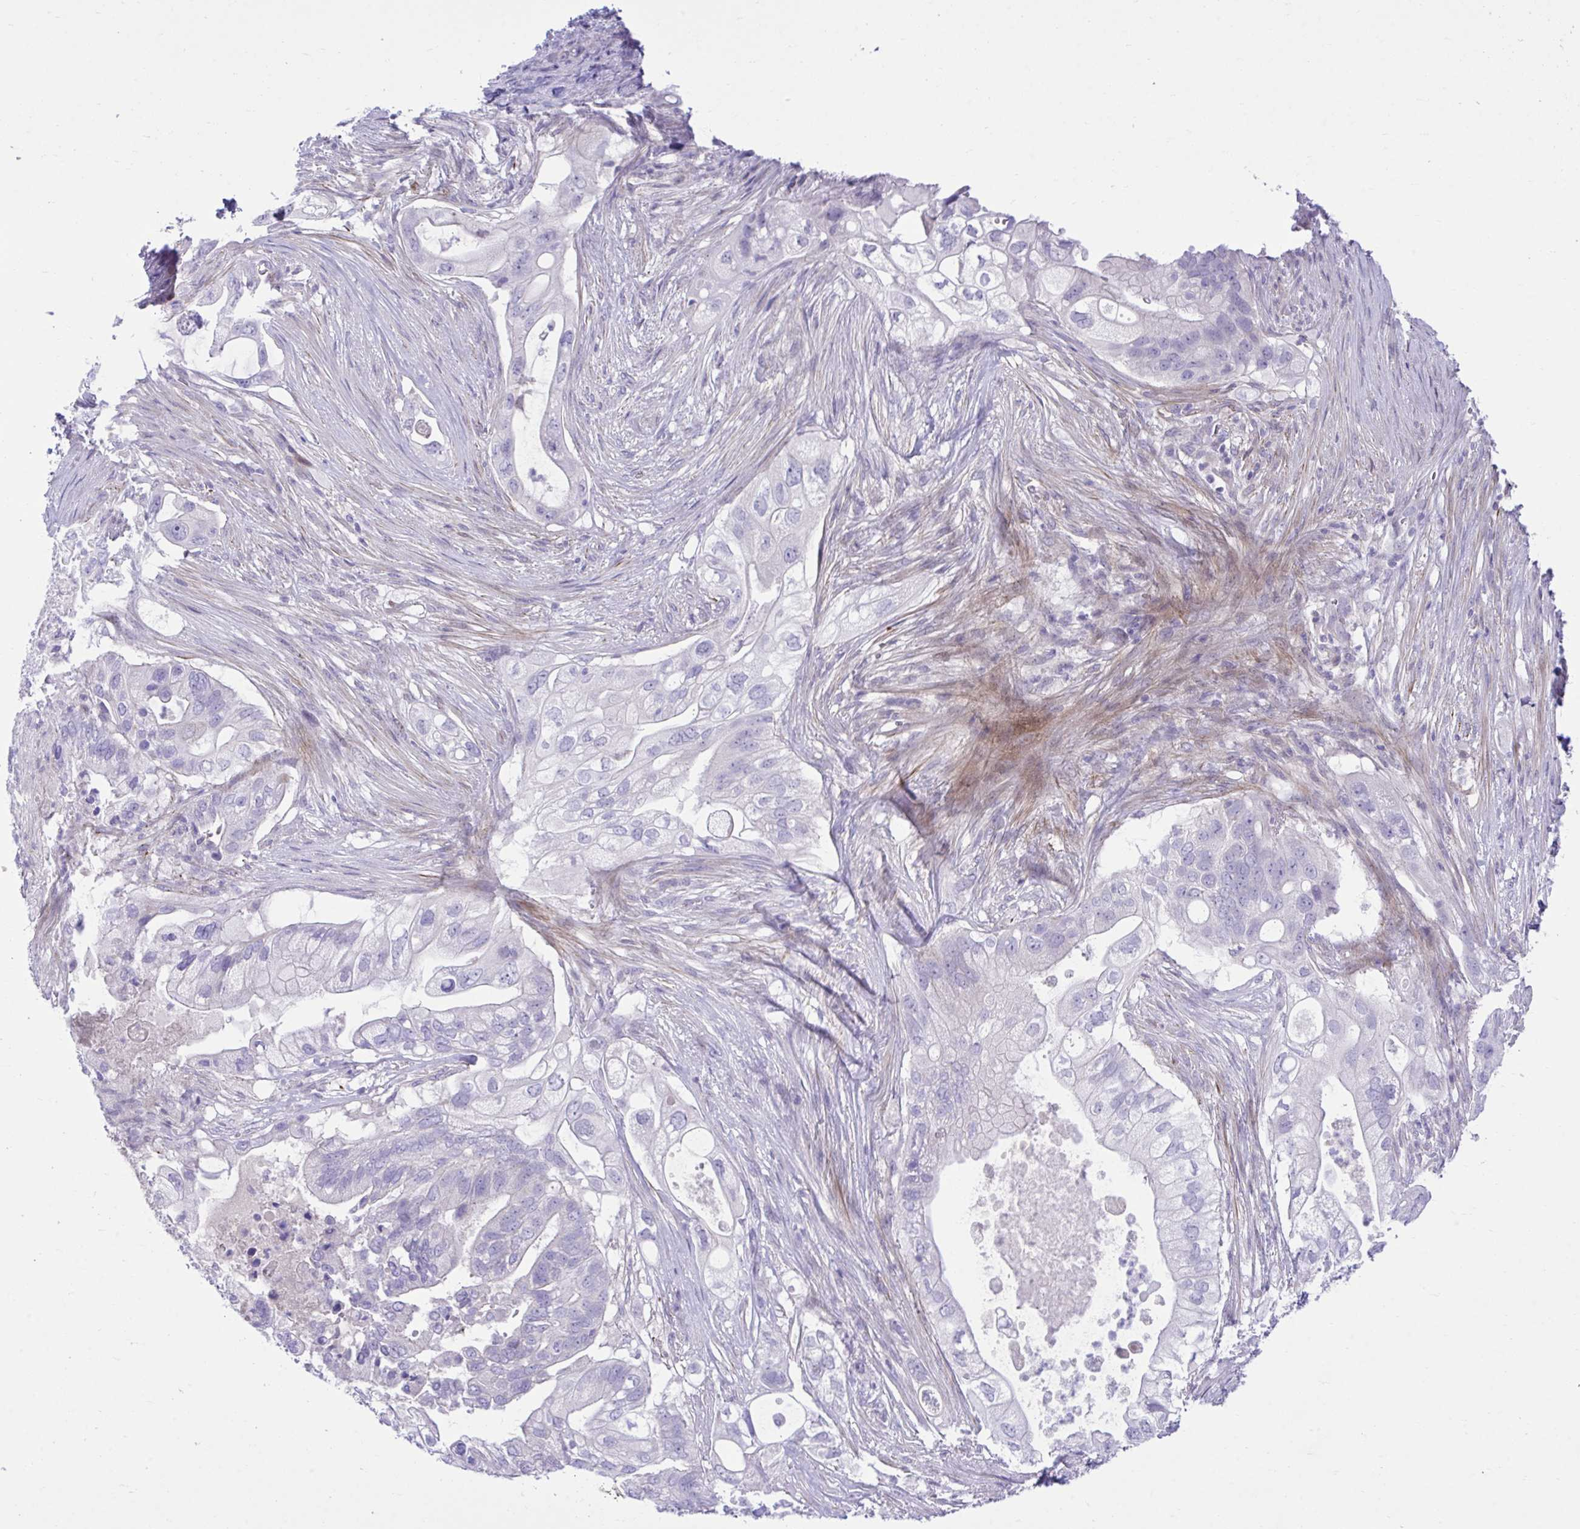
{"staining": {"intensity": "negative", "quantity": "none", "location": "none"}, "tissue": "pancreatic cancer", "cell_type": "Tumor cells", "image_type": "cancer", "snomed": [{"axis": "morphology", "description": "Adenocarcinoma, NOS"}, {"axis": "topography", "description": "Pancreas"}], "caption": "Immunohistochemistry histopathology image of neoplastic tissue: adenocarcinoma (pancreatic) stained with DAB reveals no significant protein staining in tumor cells.", "gene": "MED9", "patient": {"sex": "female", "age": 72}}